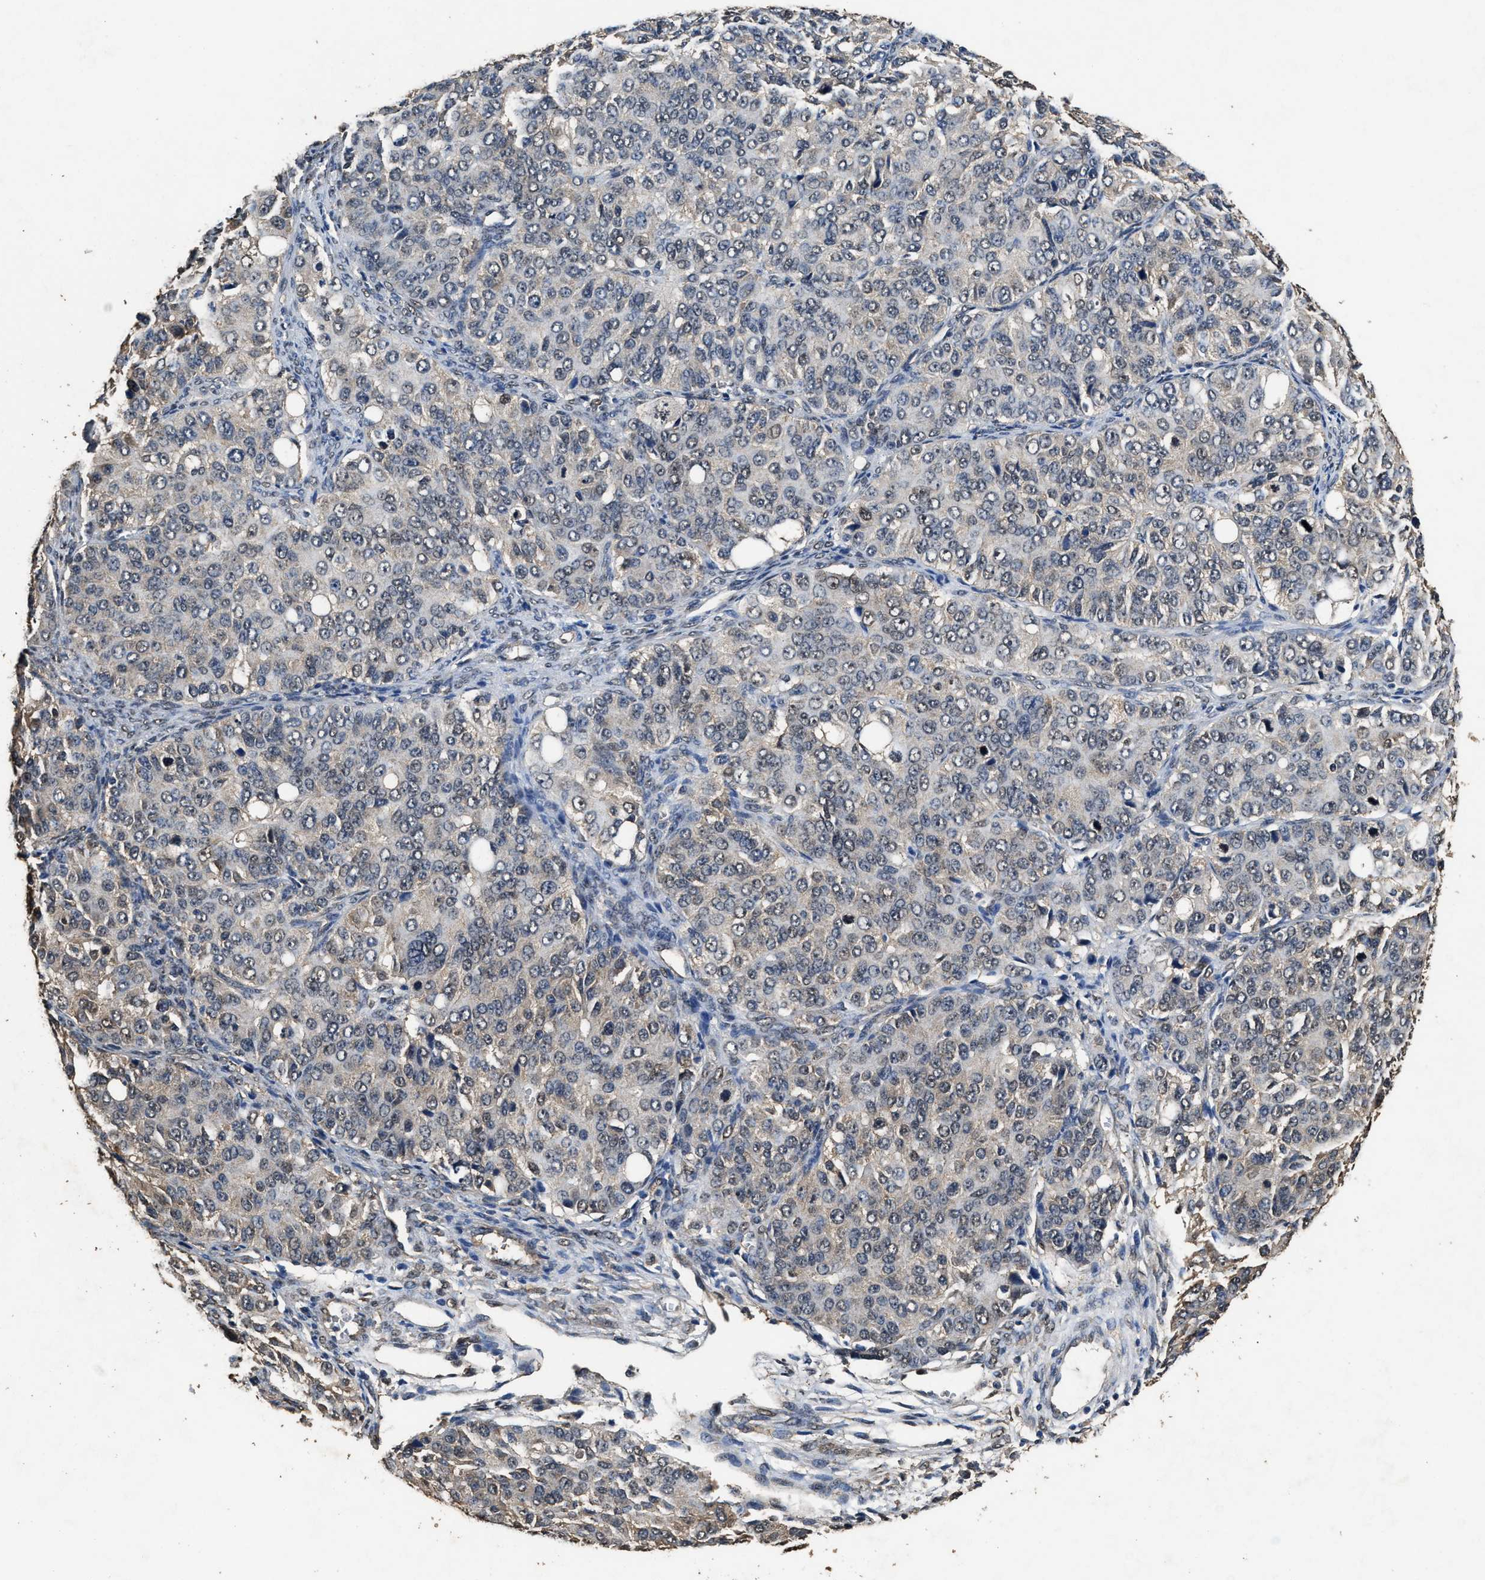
{"staining": {"intensity": "negative", "quantity": "none", "location": "none"}, "tissue": "ovarian cancer", "cell_type": "Tumor cells", "image_type": "cancer", "snomed": [{"axis": "morphology", "description": "Carcinoma, endometroid"}, {"axis": "topography", "description": "Ovary"}], "caption": "This is an immunohistochemistry (IHC) image of human ovarian cancer (endometroid carcinoma). There is no expression in tumor cells.", "gene": "YWHAE", "patient": {"sex": "female", "age": 51}}